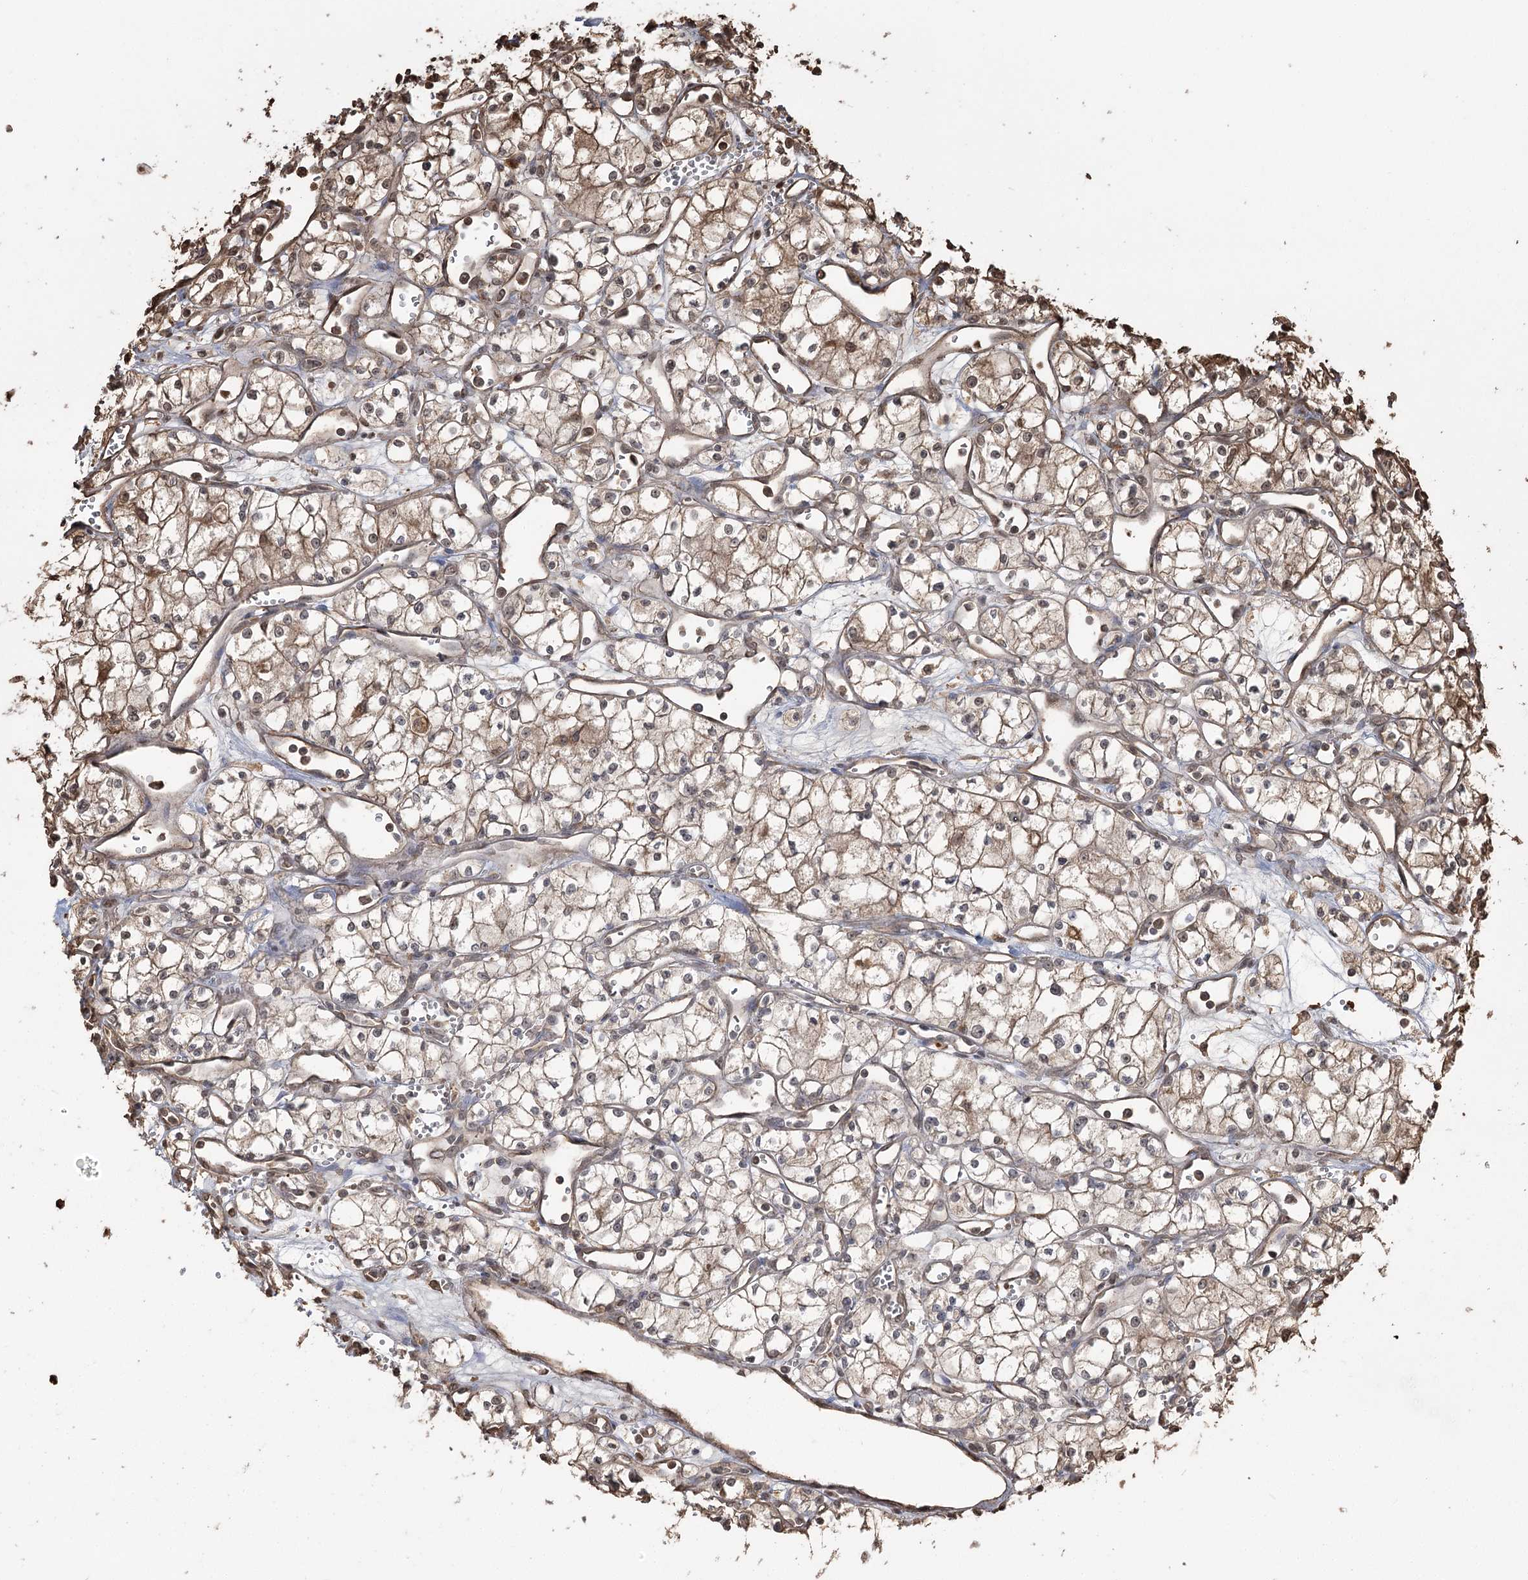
{"staining": {"intensity": "weak", "quantity": ">75%", "location": "cytoplasmic/membranous"}, "tissue": "renal cancer", "cell_type": "Tumor cells", "image_type": "cancer", "snomed": [{"axis": "morphology", "description": "Adenocarcinoma, NOS"}, {"axis": "topography", "description": "Kidney"}], "caption": "Brown immunohistochemical staining in adenocarcinoma (renal) shows weak cytoplasmic/membranous expression in approximately >75% of tumor cells.", "gene": "PLCH1", "patient": {"sex": "male", "age": 59}}